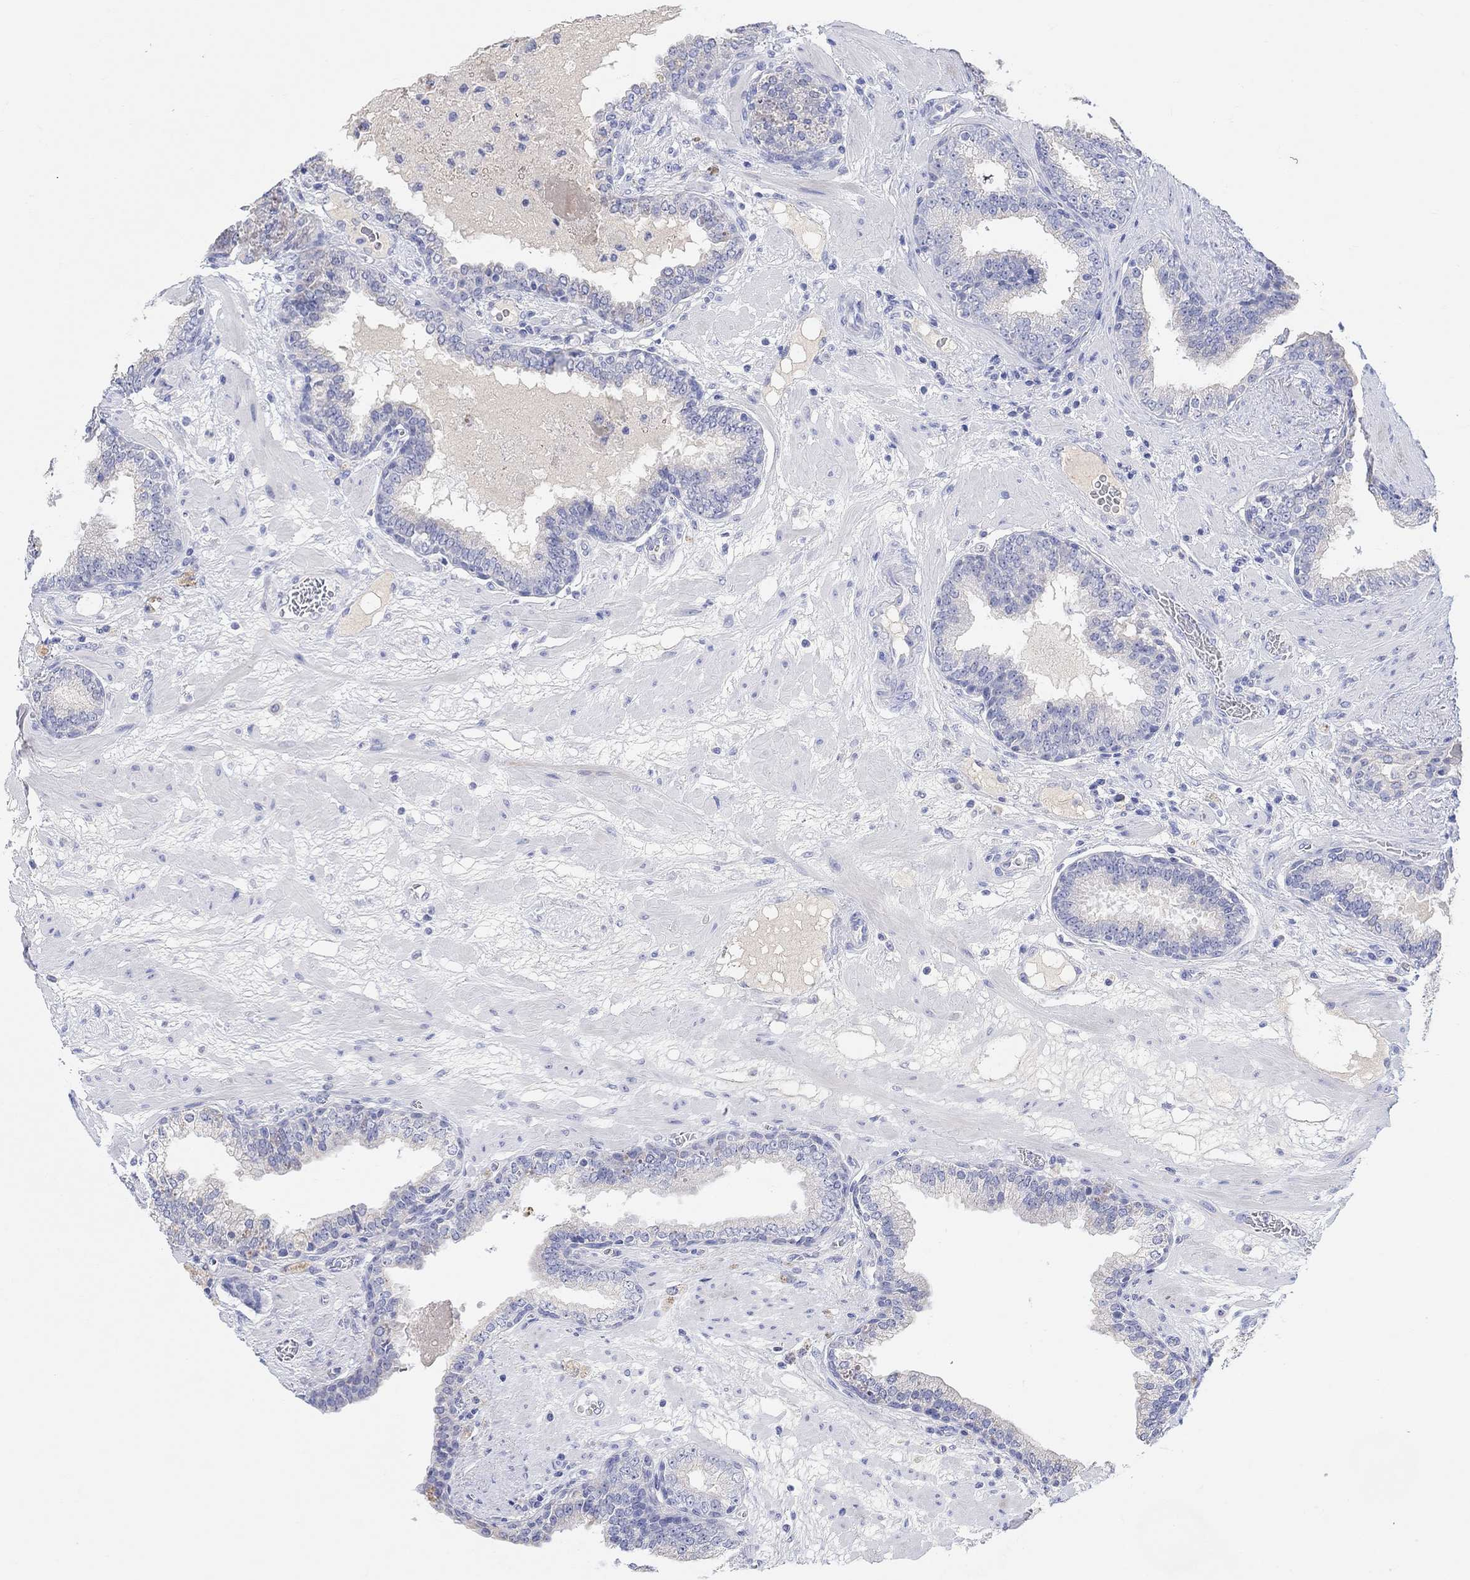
{"staining": {"intensity": "negative", "quantity": "none", "location": "none"}, "tissue": "prostate cancer", "cell_type": "Tumor cells", "image_type": "cancer", "snomed": [{"axis": "morphology", "description": "Adenocarcinoma, Low grade"}, {"axis": "topography", "description": "Prostate"}], "caption": "IHC of human adenocarcinoma (low-grade) (prostate) displays no positivity in tumor cells.", "gene": "TYR", "patient": {"sex": "male", "age": 60}}